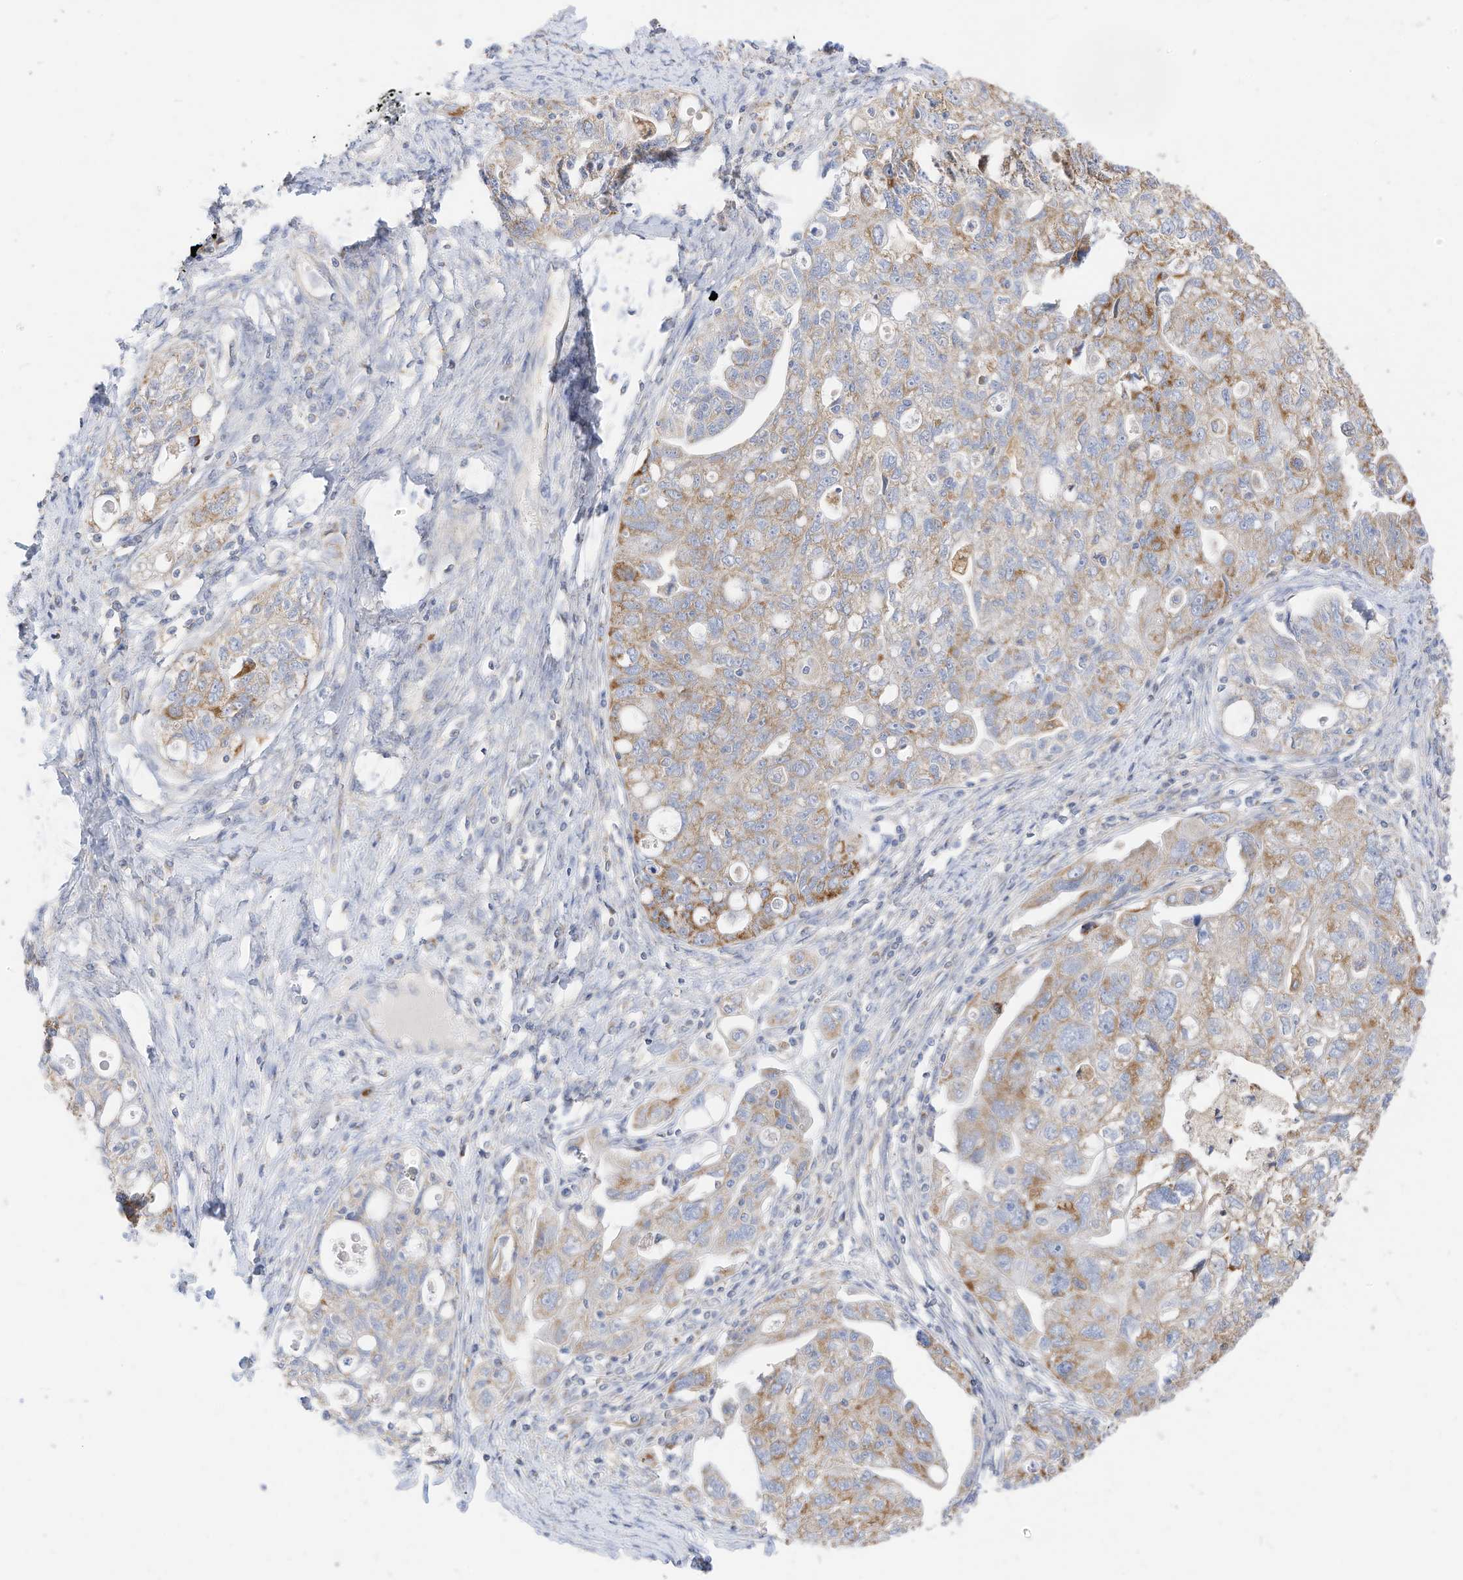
{"staining": {"intensity": "moderate", "quantity": "<25%", "location": "cytoplasmic/membranous"}, "tissue": "ovarian cancer", "cell_type": "Tumor cells", "image_type": "cancer", "snomed": [{"axis": "morphology", "description": "Carcinoma, NOS"}, {"axis": "morphology", "description": "Cystadenocarcinoma, serous, NOS"}, {"axis": "topography", "description": "Ovary"}], "caption": "Protein analysis of ovarian cancer (carcinoma) tissue exhibits moderate cytoplasmic/membranous expression in approximately <25% of tumor cells. The staining was performed using DAB, with brown indicating positive protein expression. Nuclei are stained blue with hematoxylin.", "gene": "RHOH", "patient": {"sex": "female", "age": 69}}